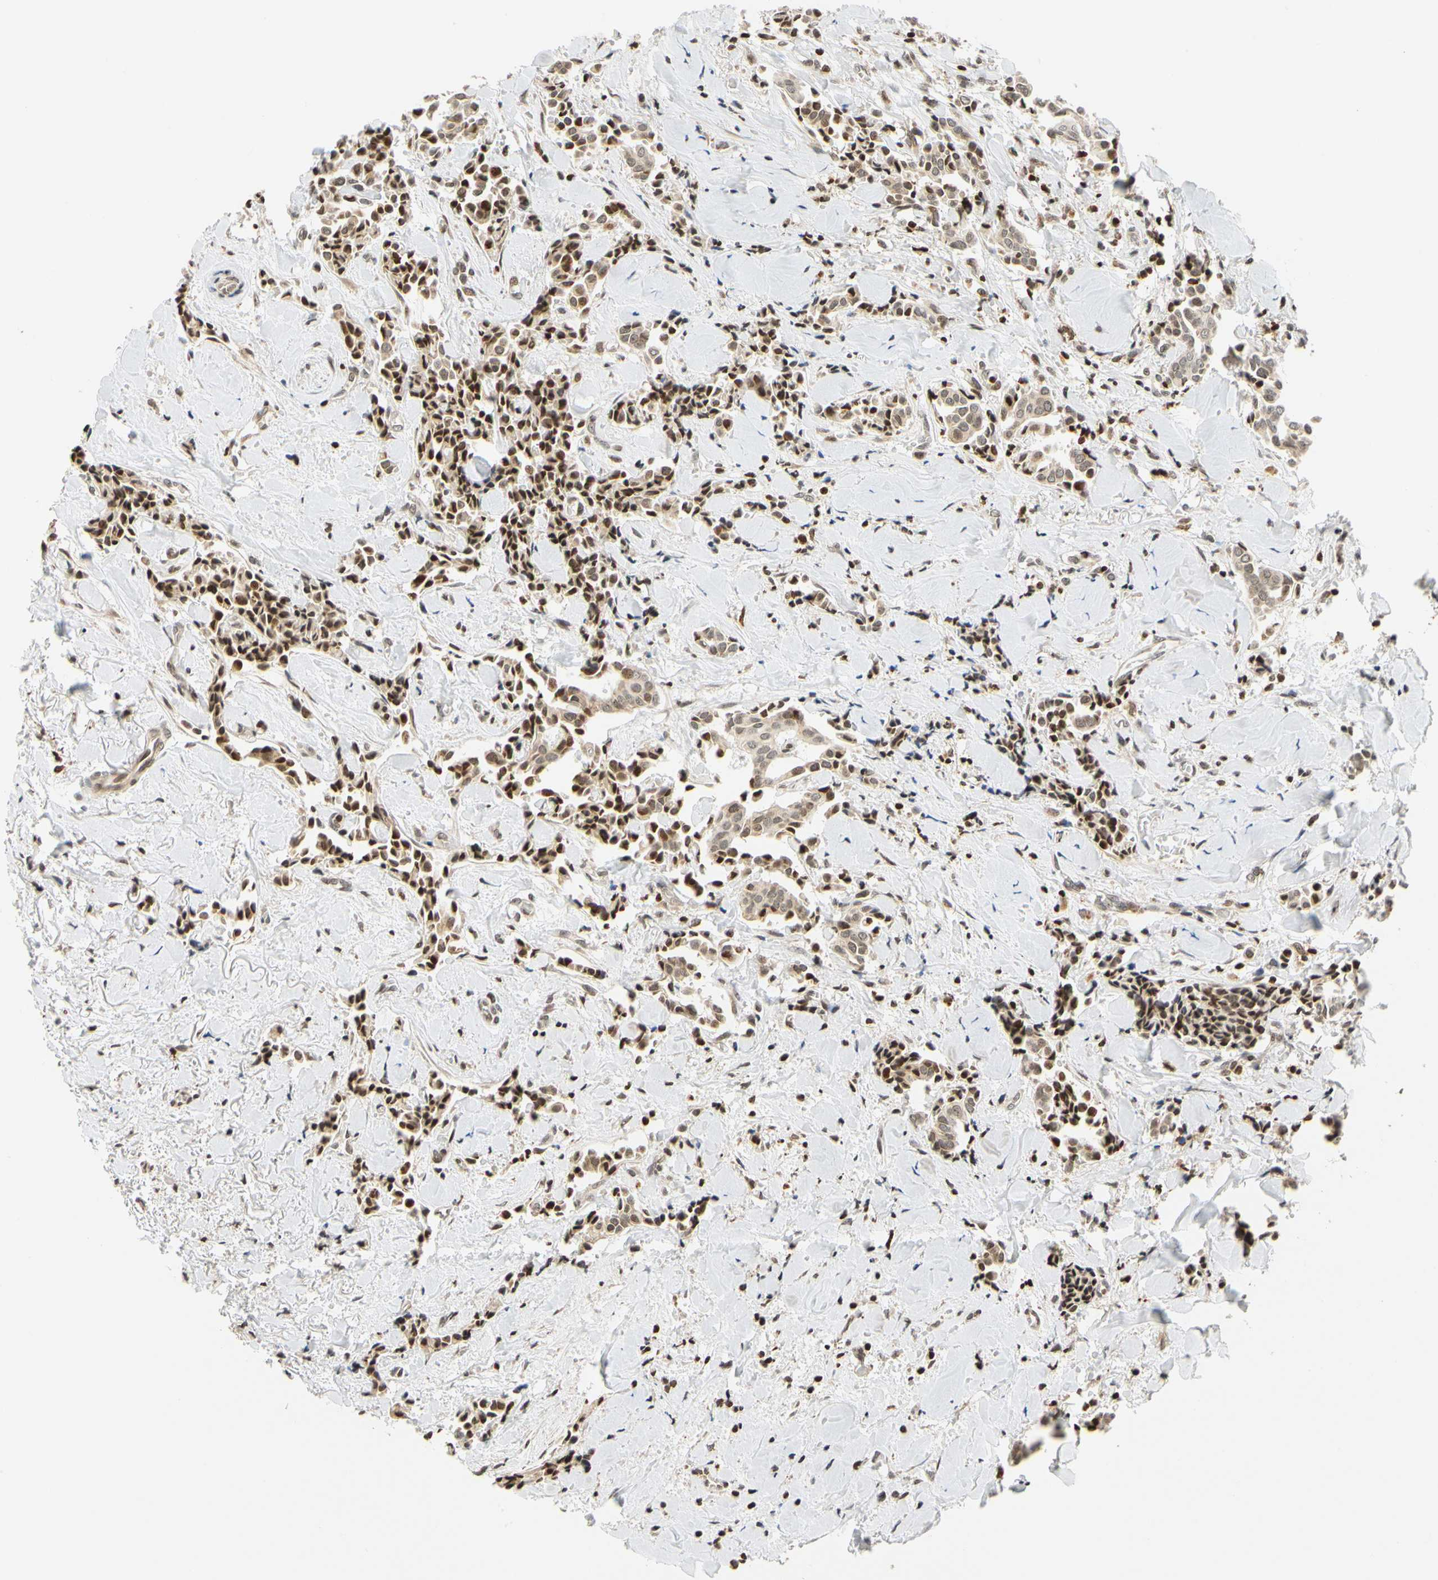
{"staining": {"intensity": "moderate", "quantity": ">75%", "location": "cytoplasmic/membranous,nuclear"}, "tissue": "head and neck cancer", "cell_type": "Tumor cells", "image_type": "cancer", "snomed": [{"axis": "morphology", "description": "Adenocarcinoma, NOS"}, {"axis": "topography", "description": "Salivary gland"}, {"axis": "topography", "description": "Head-Neck"}], "caption": "The image displays a brown stain indicating the presence of a protein in the cytoplasmic/membranous and nuclear of tumor cells in head and neck cancer. The staining is performed using DAB brown chromogen to label protein expression. The nuclei are counter-stained blue using hematoxylin.", "gene": "CDK7", "patient": {"sex": "female", "age": 59}}